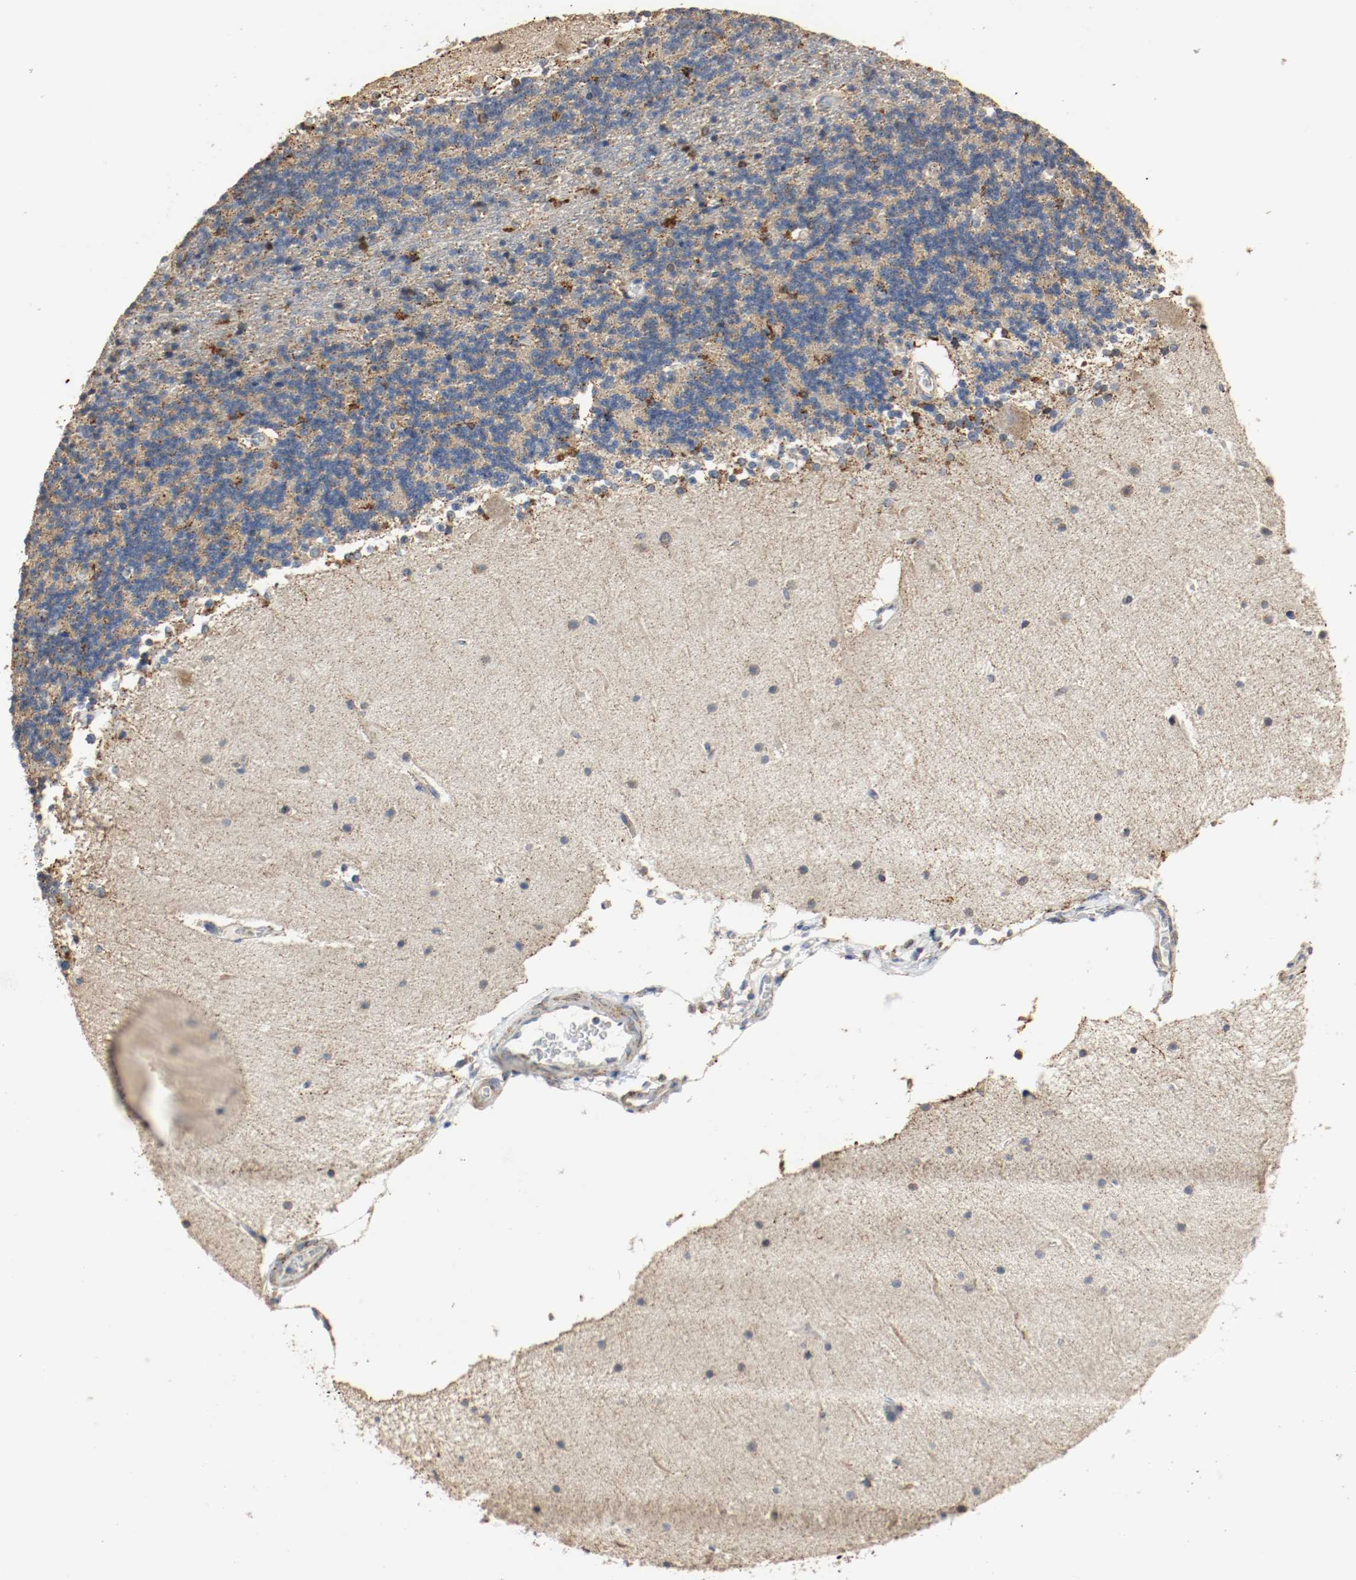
{"staining": {"intensity": "negative", "quantity": "none", "location": "none"}, "tissue": "cerebellum", "cell_type": "Cells in granular layer", "image_type": "normal", "snomed": [{"axis": "morphology", "description": "Normal tissue, NOS"}, {"axis": "topography", "description": "Cerebellum"}], "caption": "Immunohistochemical staining of benign human cerebellum demonstrates no significant expression in cells in granular layer. Nuclei are stained in blue.", "gene": "ALDH4A1", "patient": {"sex": "female", "age": 54}}